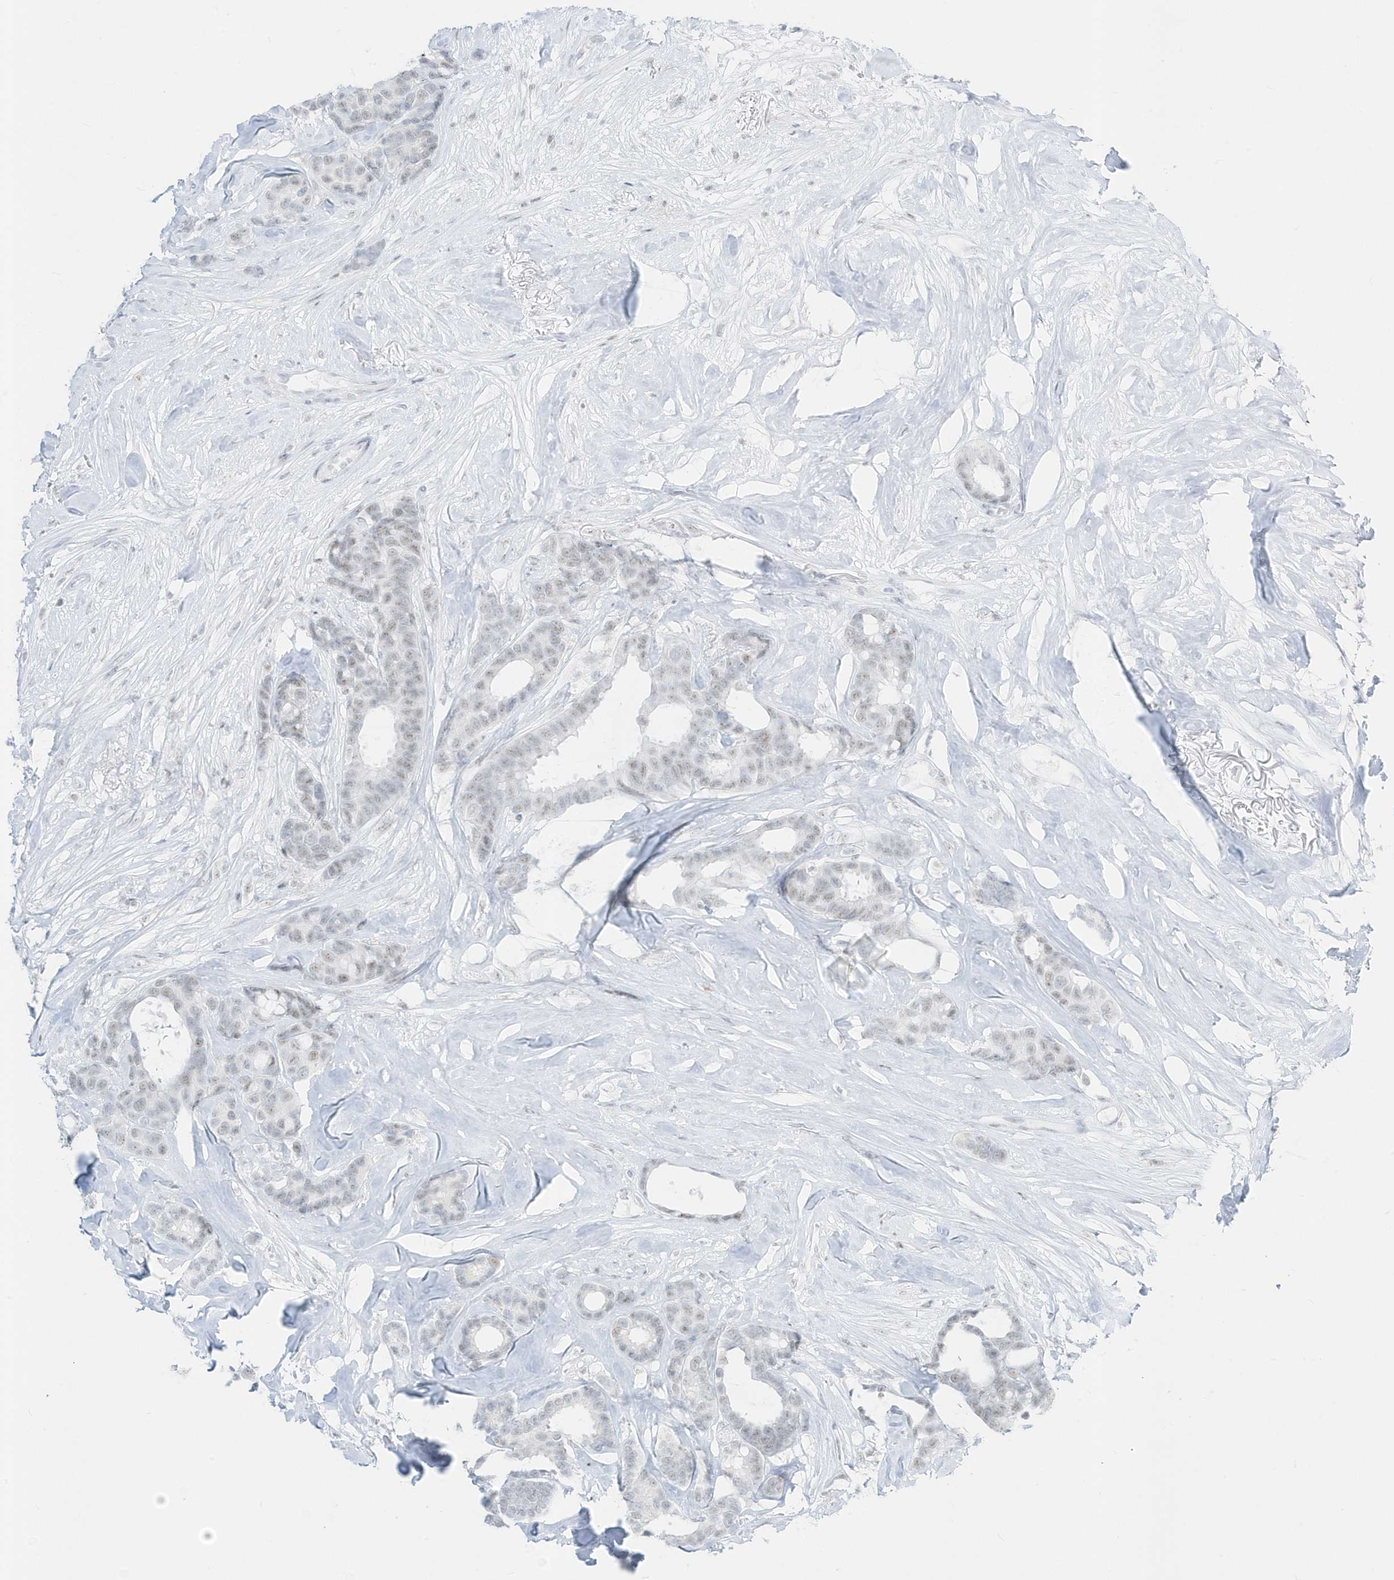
{"staining": {"intensity": "weak", "quantity": "<25%", "location": "nuclear"}, "tissue": "breast cancer", "cell_type": "Tumor cells", "image_type": "cancer", "snomed": [{"axis": "morphology", "description": "Duct carcinoma"}, {"axis": "topography", "description": "Breast"}], "caption": "Breast cancer was stained to show a protein in brown. There is no significant positivity in tumor cells.", "gene": "PLEKHN1", "patient": {"sex": "female", "age": 87}}